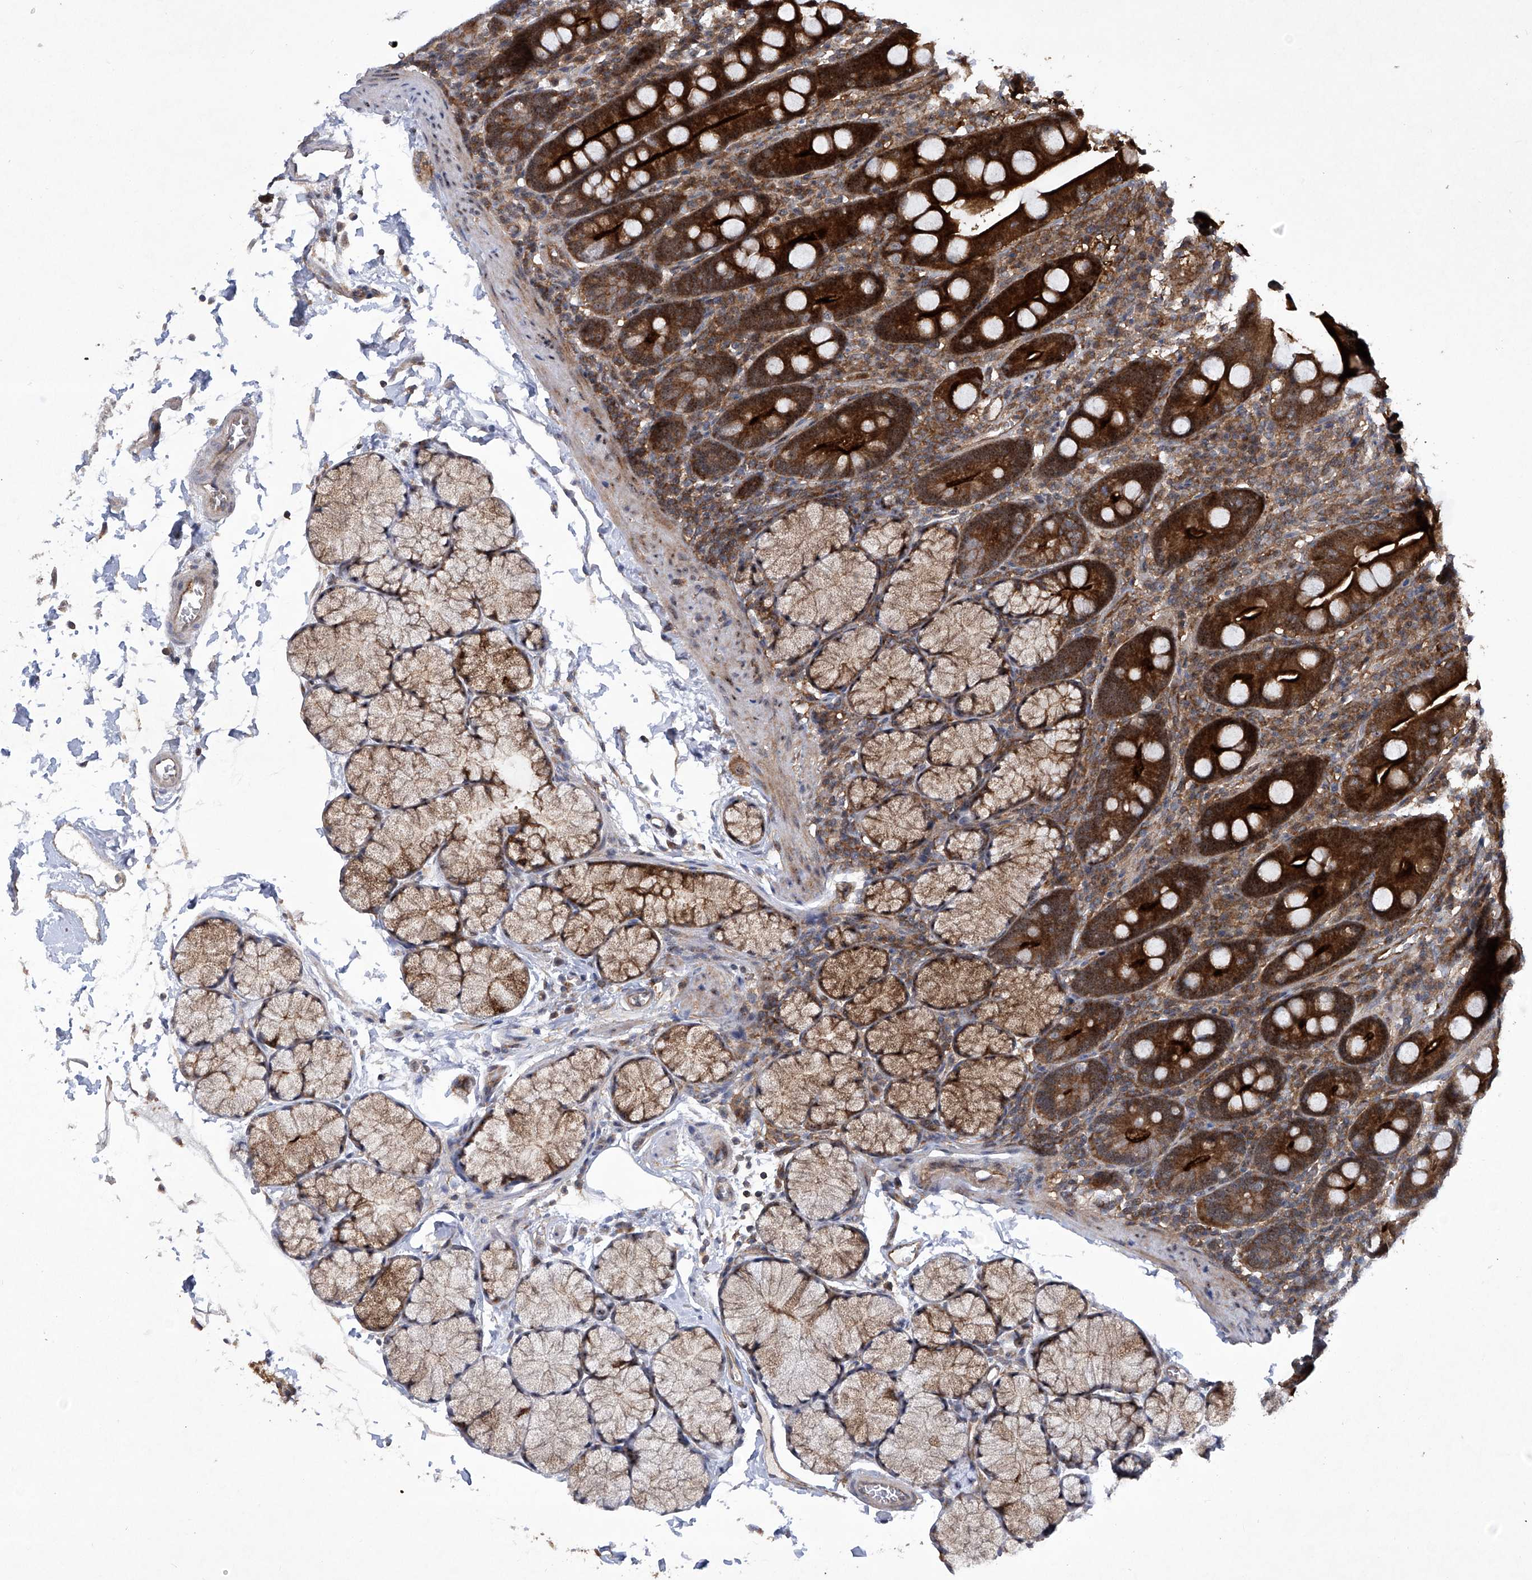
{"staining": {"intensity": "strong", "quantity": ">75%", "location": "cytoplasmic/membranous,nuclear"}, "tissue": "duodenum", "cell_type": "Glandular cells", "image_type": "normal", "snomed": [{"axis": "morphology", "description": "Normal tissue, NOS"}, {"axis": "topography", "description": "Duodenum"}], "caption": "A high-resolution image shows immunohistochemistry (IHC) staining of benign duodenum, which reveals strong cytoplasmic/membranous,nuclear staining in about >75% of glandular cells.", "gene": "CISH", "patient": {"sex": "male", "age": 35}}